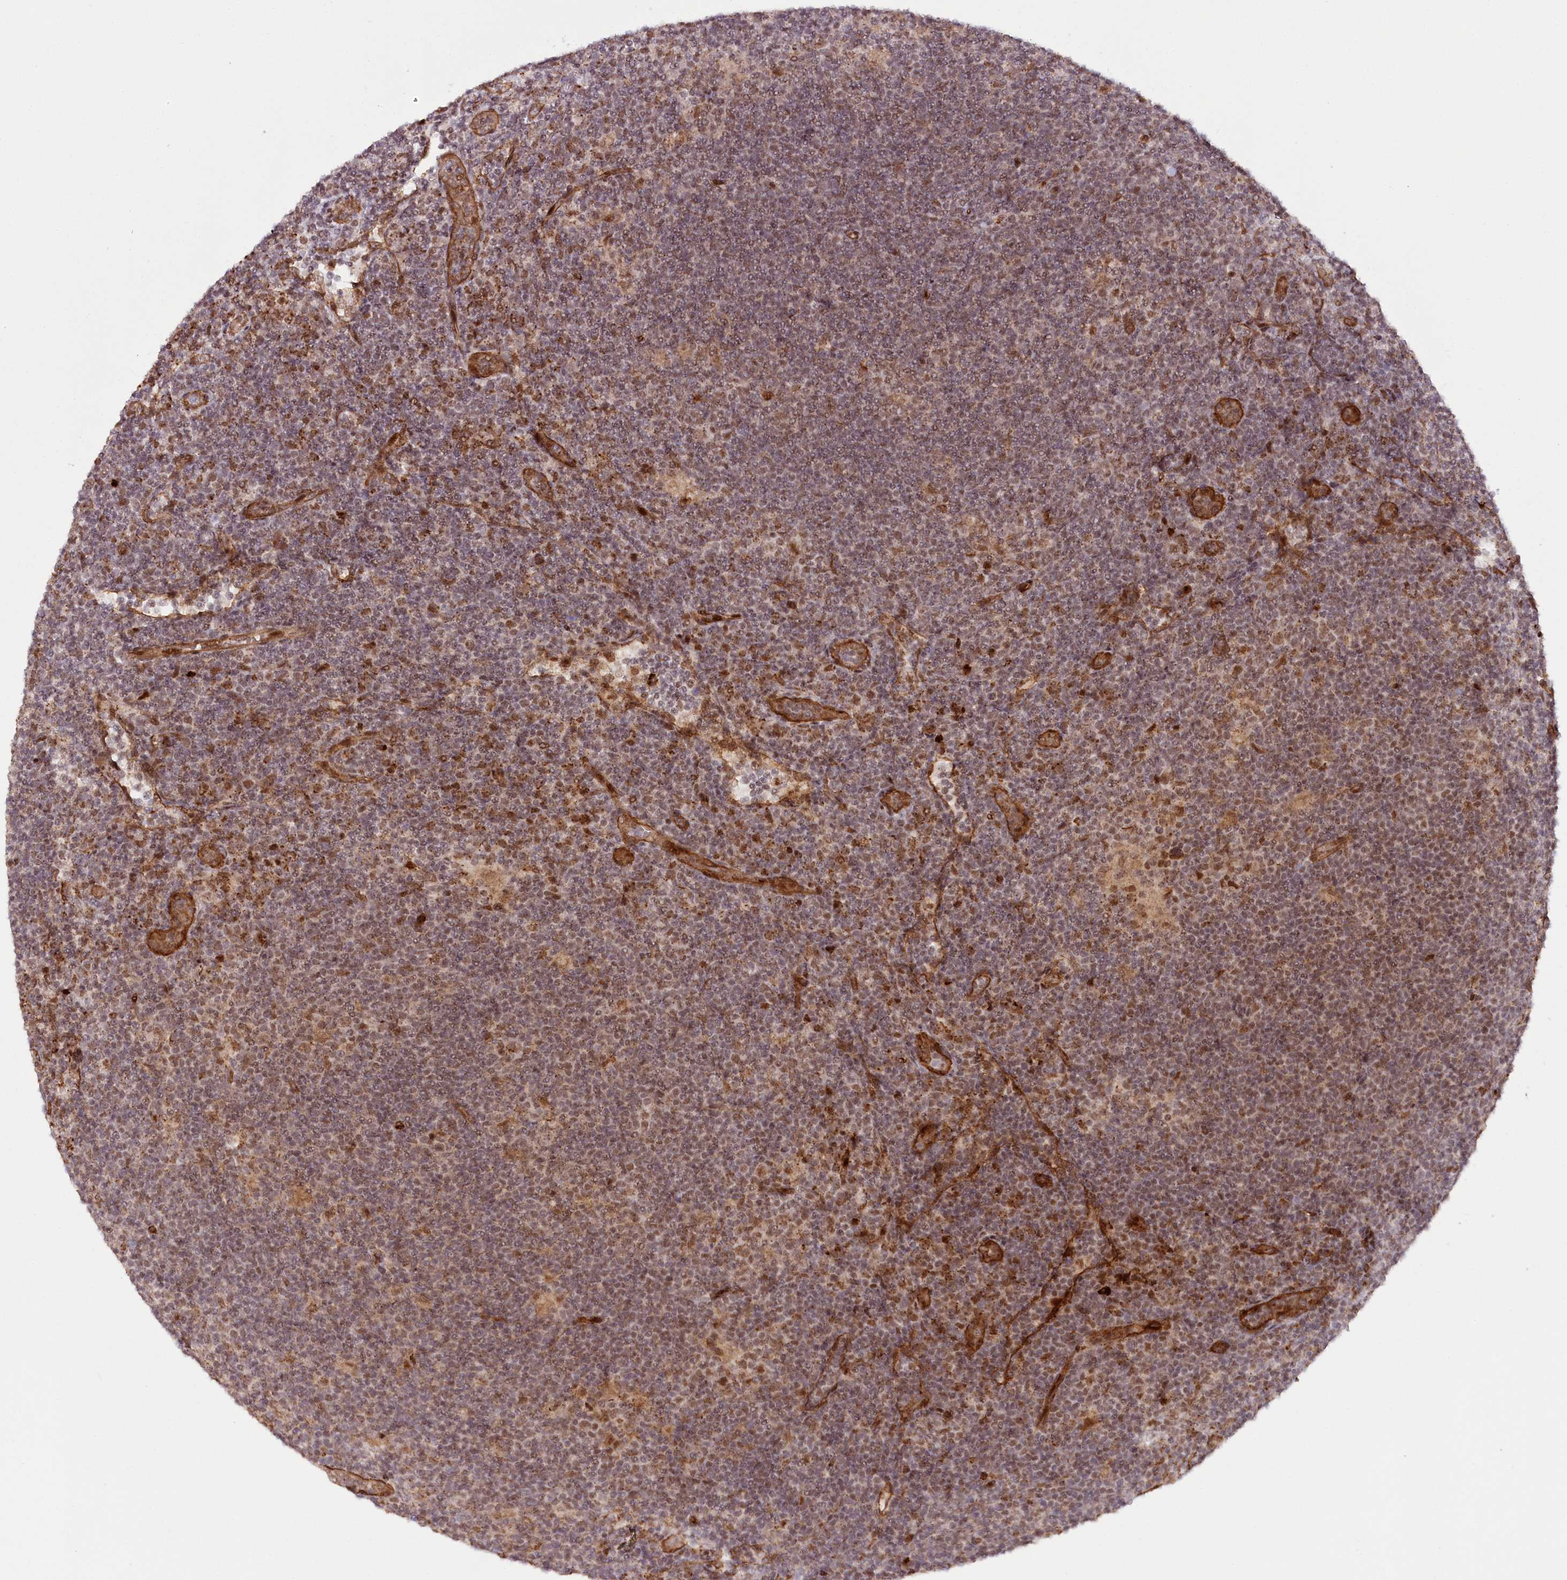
{"staining": {"intensity": "weak", "quantity": ">75%", "location": "nuclear"}, "tissue": "lymphoma", "cell_type": "Tumor cells", "image_type": "cancer", "snomed": [{"axis": "morphology", "description": "Hodgkin's disease, NOS"}, {"axis": "topography", "description": "Lymph node"}], "caption": "Immunohistochemical staining of Hodgkin's disease displays low levels of weak nuclear staining in about >75% of tumor cells.", "gene": "COPG1", "patient": {"sex": "female", "age": 57}}